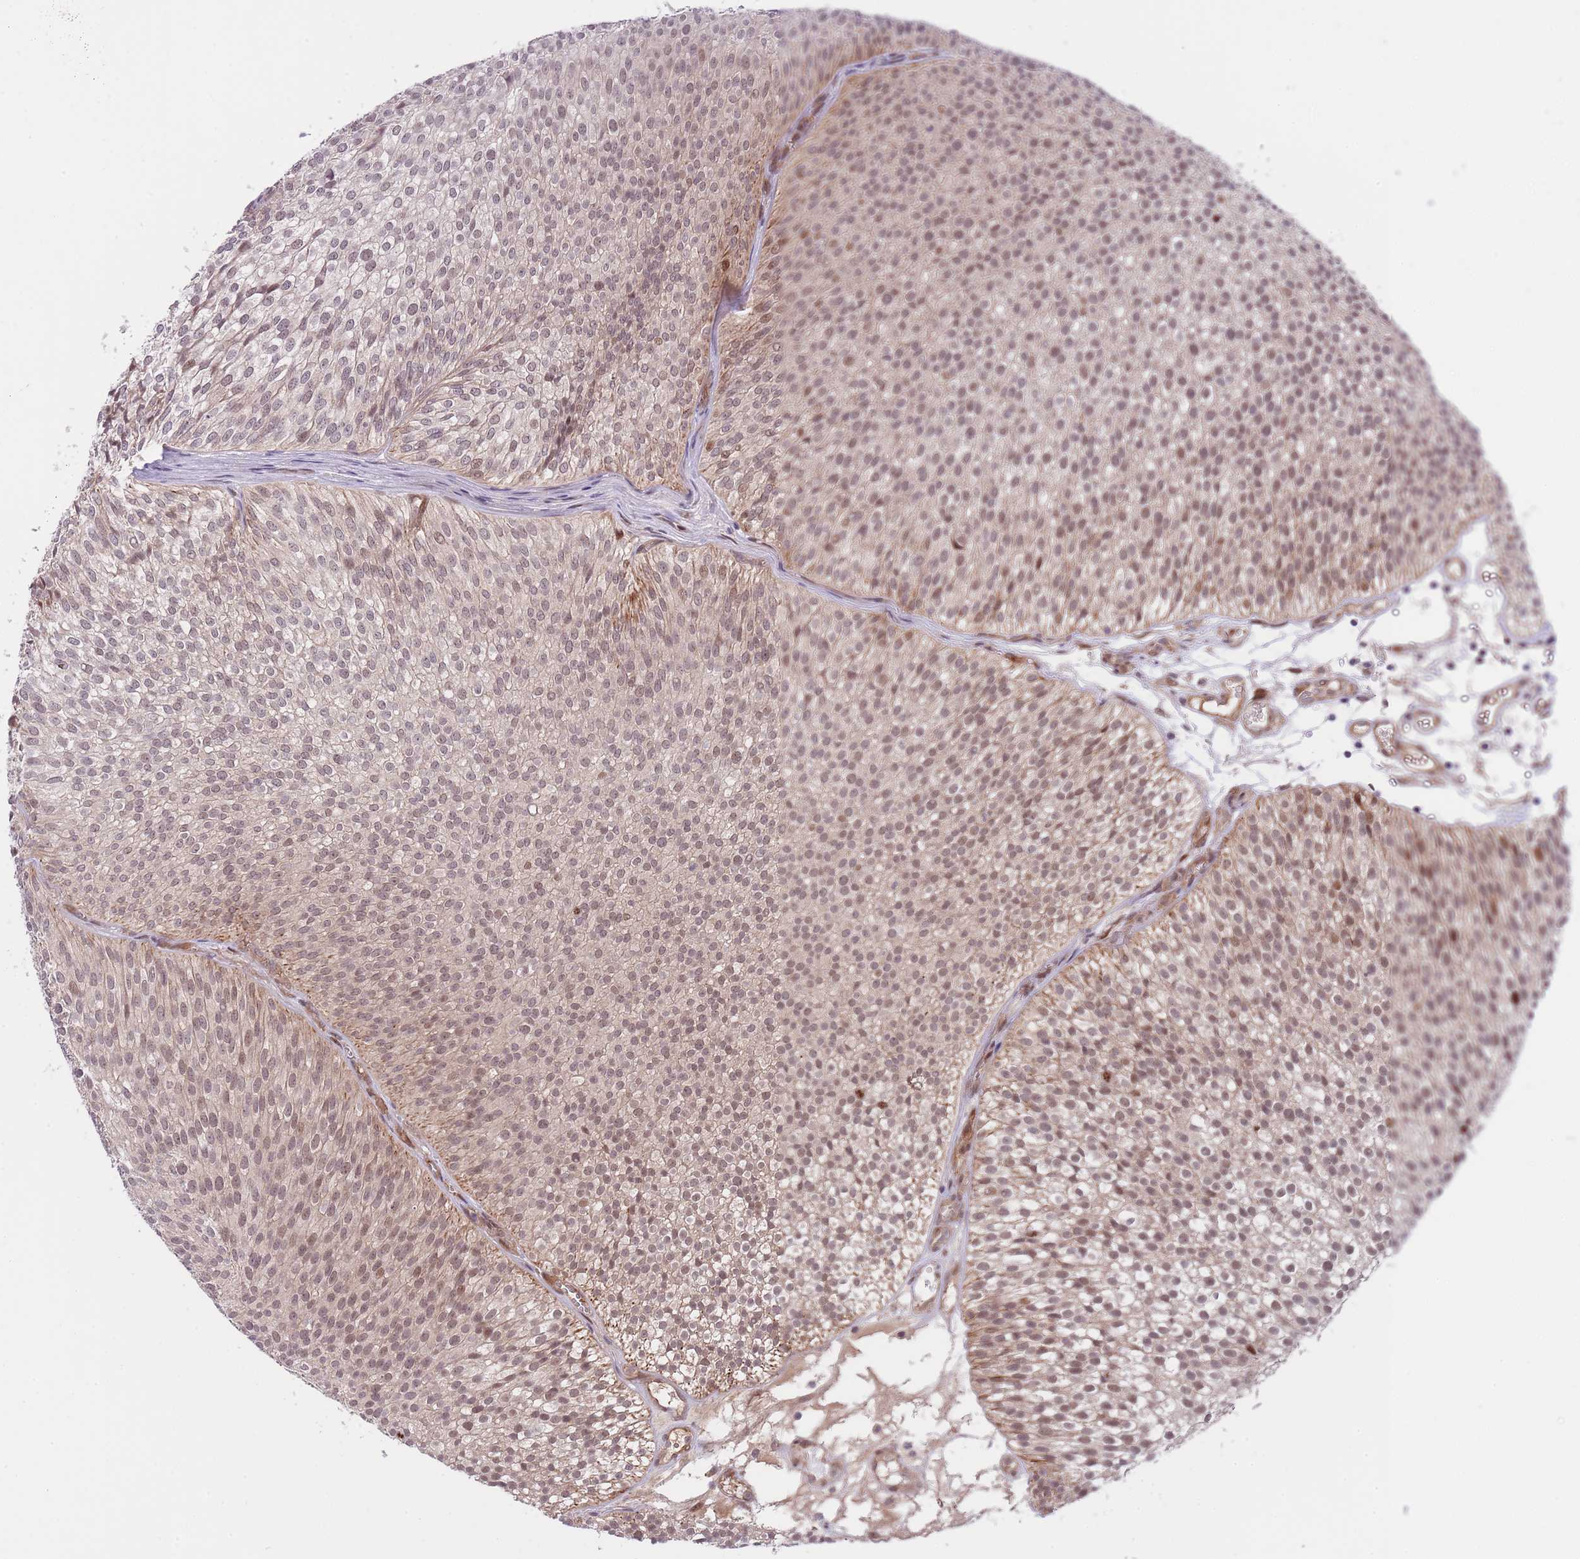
{"staining": {"intensity": "moderate", "quantity": "<25%", "location": "cytoplasmic/membranous,nuclear"}, "tissue": "urothelial cancer", "cell_type": "Tumor cells", "image_type": "cancer", "snomed": [{"axis": "morphology", "description": "Urothelial carcinoma, Low grade"}, {"axis": "topography", "description": "Urinary bladder"}], "caption": "This photomicrograph reveals urothelial carcinoma (low-grade) stained with IHC to label a protein in brown. The cytoplasmic/membranous and nuclear of tumor cells show moderate positivity for the protein. Nuclei are counter-stained blue.", "gene": "PRR16", "patient": {"sex": "male", "age": 91}}